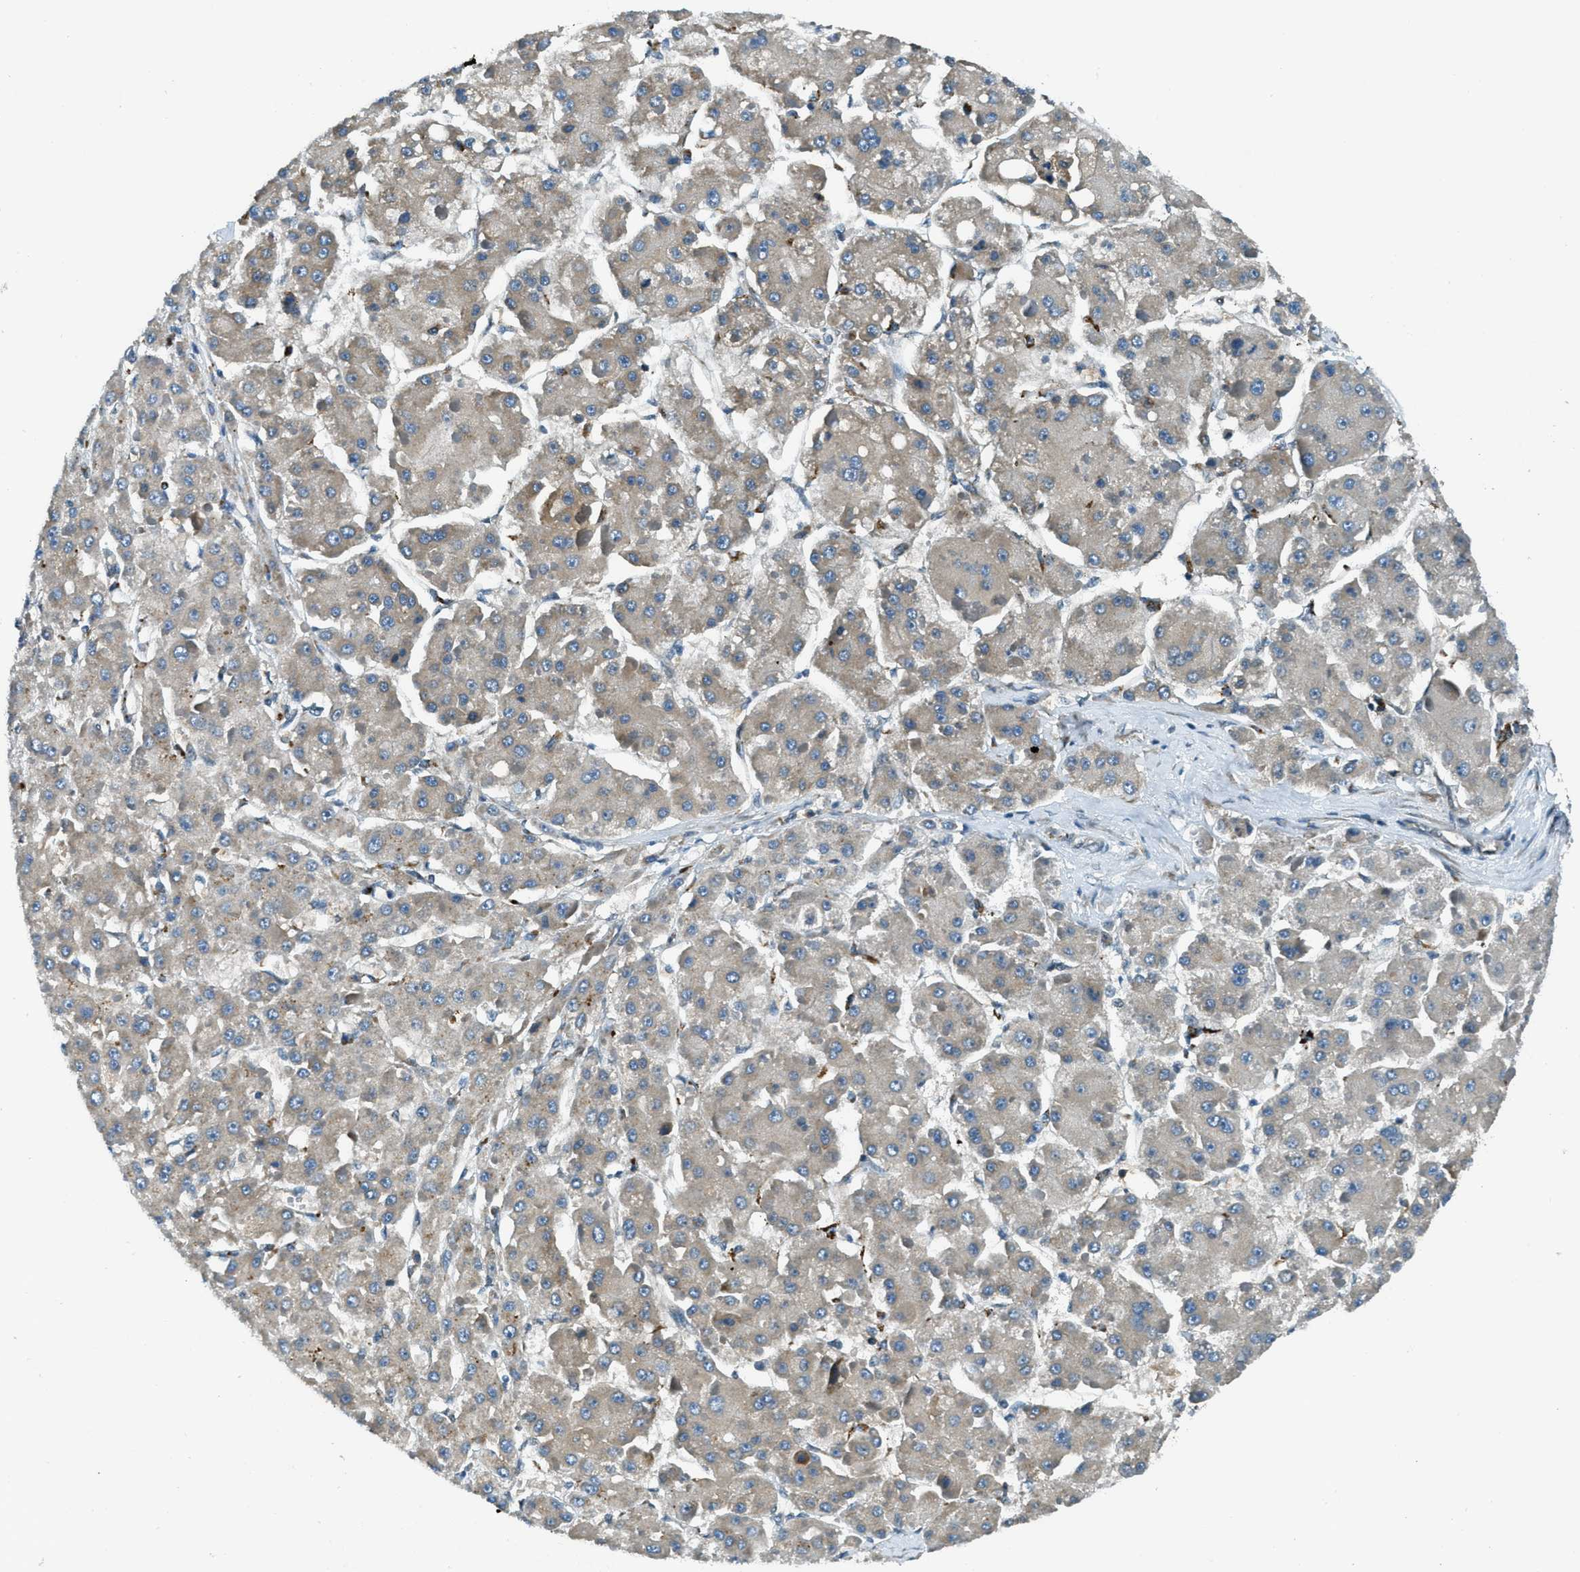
{"staining": {"intensity": "weak", "quantity": "<25%", "location": "cytoplasmic/membranous"}, "tissue": "liver cancer", "cell_type": "Tumor cells", "image_type": "cancer", "snomed": [{"axis": "morphology", "description": "Carcinoma, Hepatocellular, NOS"}, {"axis": "topography", "description": "Liver"}], "caption": "A photomicrograph of liver cancer stained for a protein shows no brown staining in tumor cells. (DAB IHC, high magnification).", "gene": "GINM1", "patient": {"sex": "female", "age": 73}}